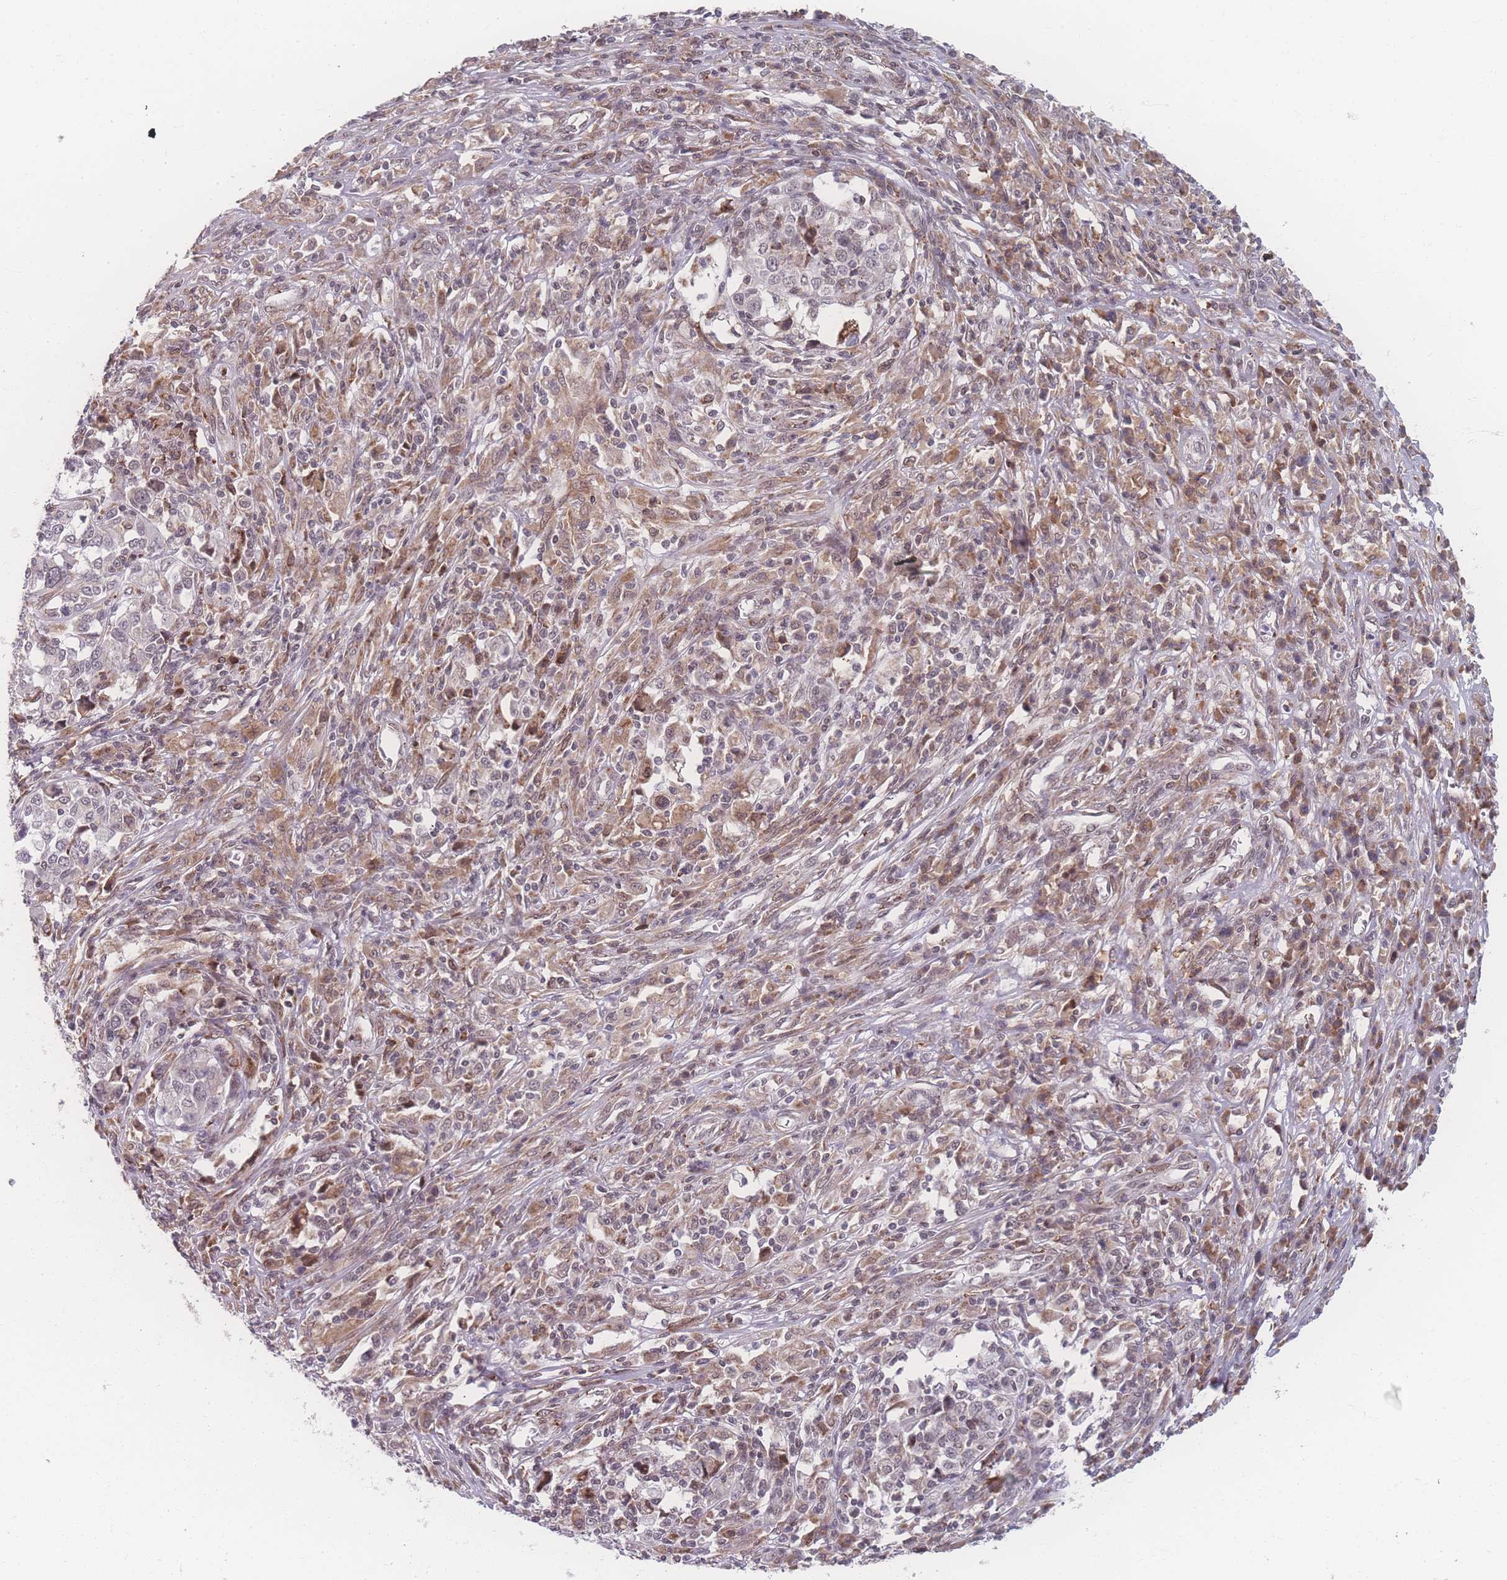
{"staining": {"intensity": "negative", "quantity": "none", "location": "none"}, "tissue": "melanoma", "cell_type": "Tumor cells", "image_type": "cancer", "snomed": [{"axis": "morphology", "description": "Malignant melanoma, Metastatic site"}, {"axis": "topography", "description": "Lymph node"}], "caption": "This is an IHC image of melanoma. There is no staining in tumor cells.", "gene": "ZC3H13", "patient": {"sex": "male", "age": 44}}